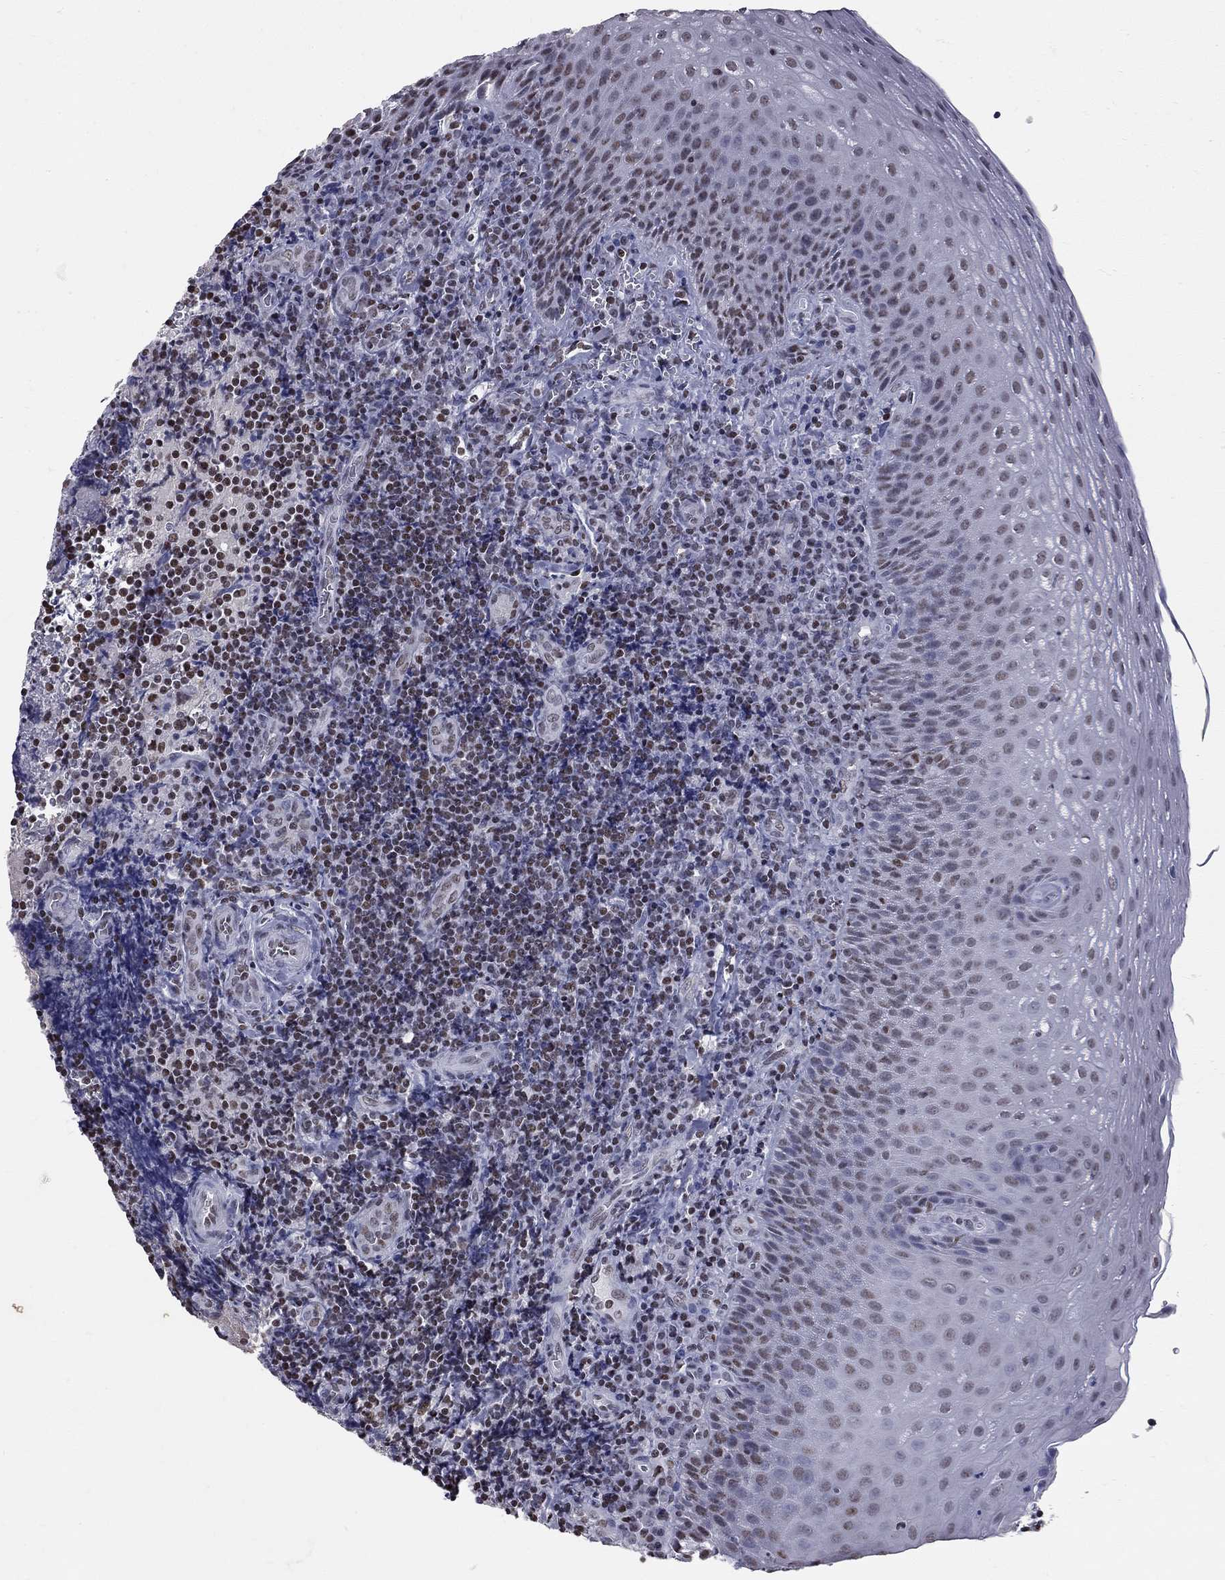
{"staining": {"intensity": "moderate", "quantity": "25%-75%", "location": "nuclear"}, "tissue": "tonsil", "cell_type": "Germinal center cells", "image_type": "normal", "snomed": [{"axis": "morphology", "description": "Normal tissue, NOS"}, {"axis": "morphology", "description": "Inflammation, NOS"}, {"axis": "topography", "description": "Tonsil"}], "caption": "Immunohistochemical staining of unremarkable tonsil reveals medium levels of moderate nuclear expression in about 25%-75% of germinal center cells.", "gene": "ZNF154", "patient": {"sex": "female", "age": 31}}